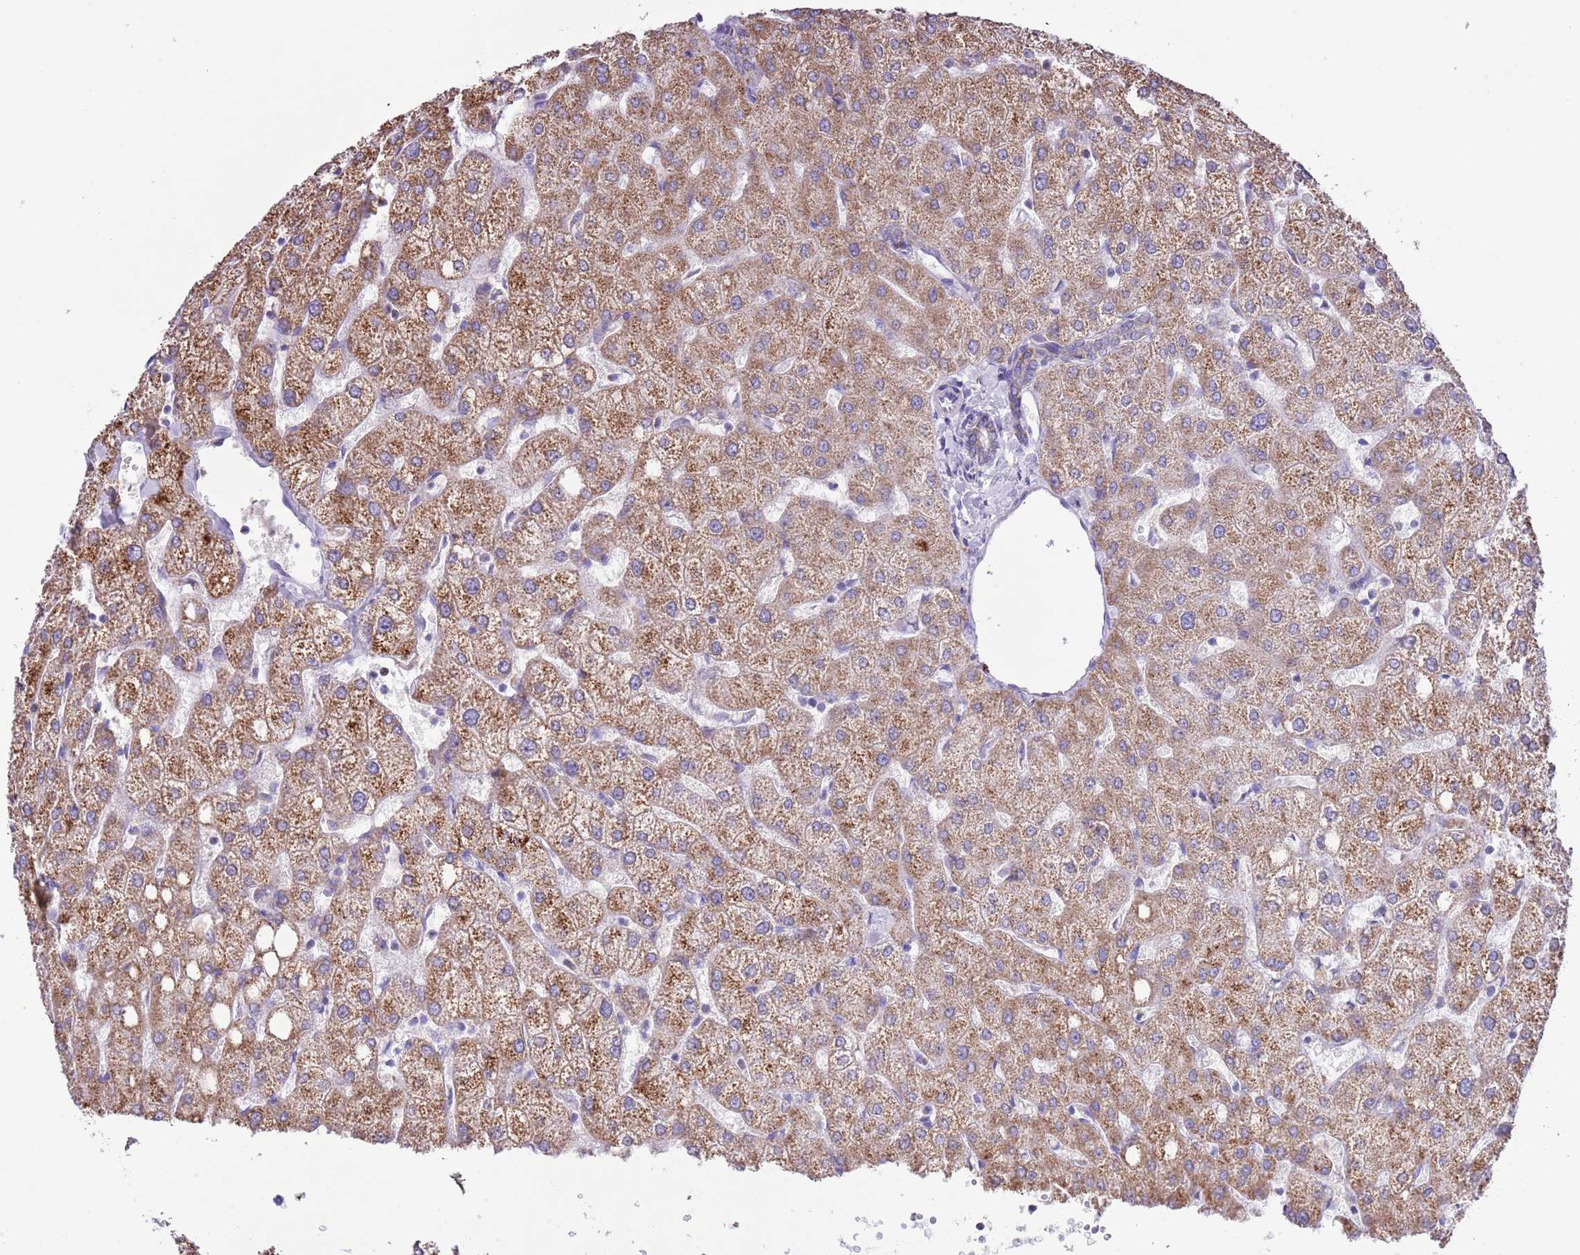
{"staining": {"intensity": "weak", "quantity": "<25%", "location": "cytoplasmic/membranous"}, "tissue": "liver", "cell_type": "Cholangiocytes", "image_type": "normal", "snomed": [{"axis": "morphology", "description": "Normal tissue, NOS"}, {"axis": "topography", "description": "Liver"}], "caption": "This is a histopathology image of immunohistochemistry staining of normal liver, which shows no positivity in cholangiocytes. (Immunohistochemistry (ihc), brightfield microscopy, high magnification).", "gene": "TEKTIP1", "patient": {"sex": "female", "age": 54}}